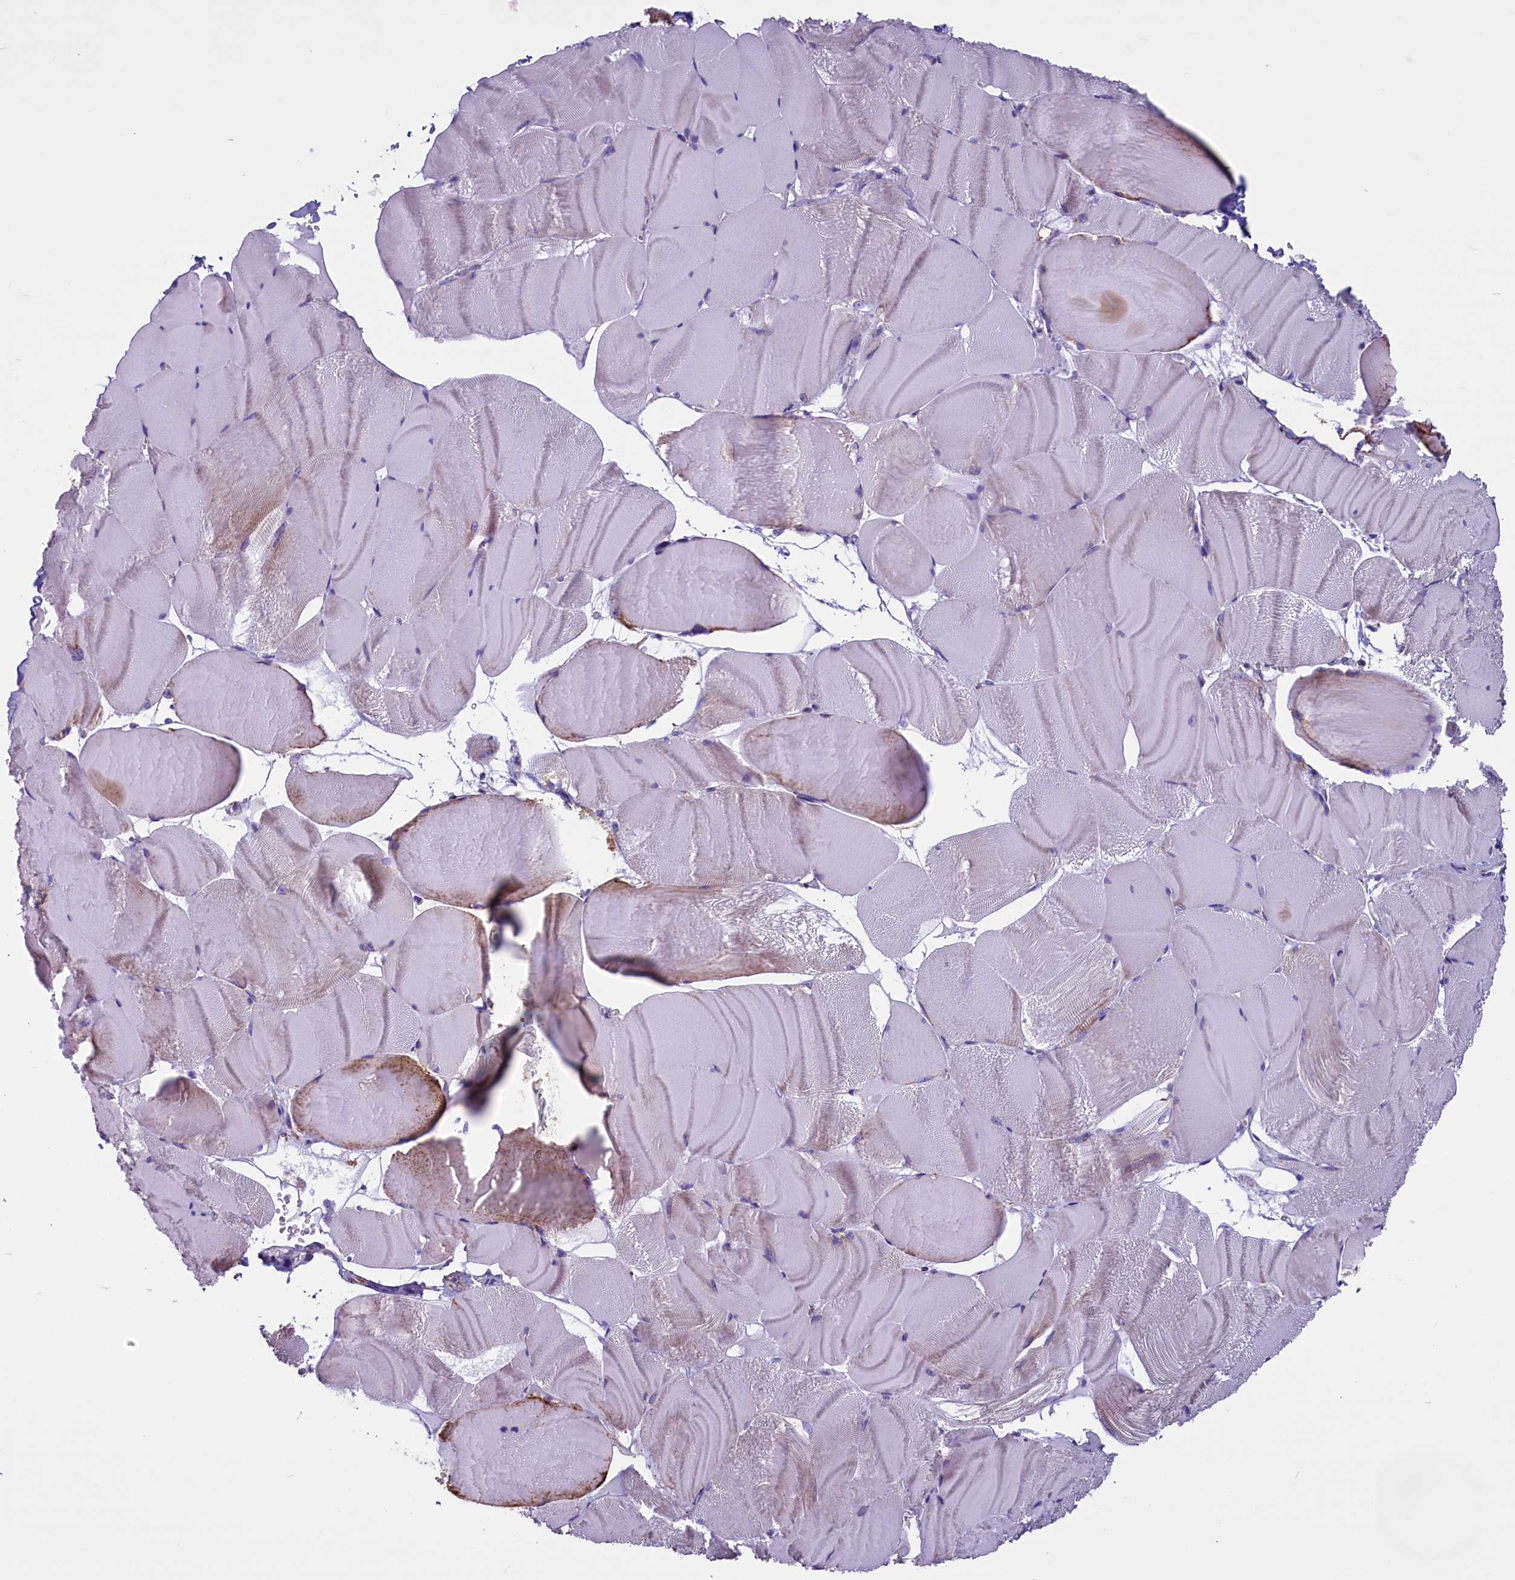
{"staining": {"intensity": "moderate", "quantity": "<25%", "location": "cytoplasmic/membranous"}, "tissue": "skeletal muscle", "cell_type": "Myocytes", "image_type": "normal", "snomed": [{"axis": "morphology", "description": "Normal tissue, NOS"}, {"axis": "morphology", "description": "Basal cell carcinoma"}, {"axis": "topography", "description": "Skeletal muscle"}], "caption": "A brown stain shows moderate cytoplasmic/membranous expression of a protein in myocytes of normal skeletal muscle.", "gene": "ICA1L", "patient": {"sex": "female", "age": 64}}